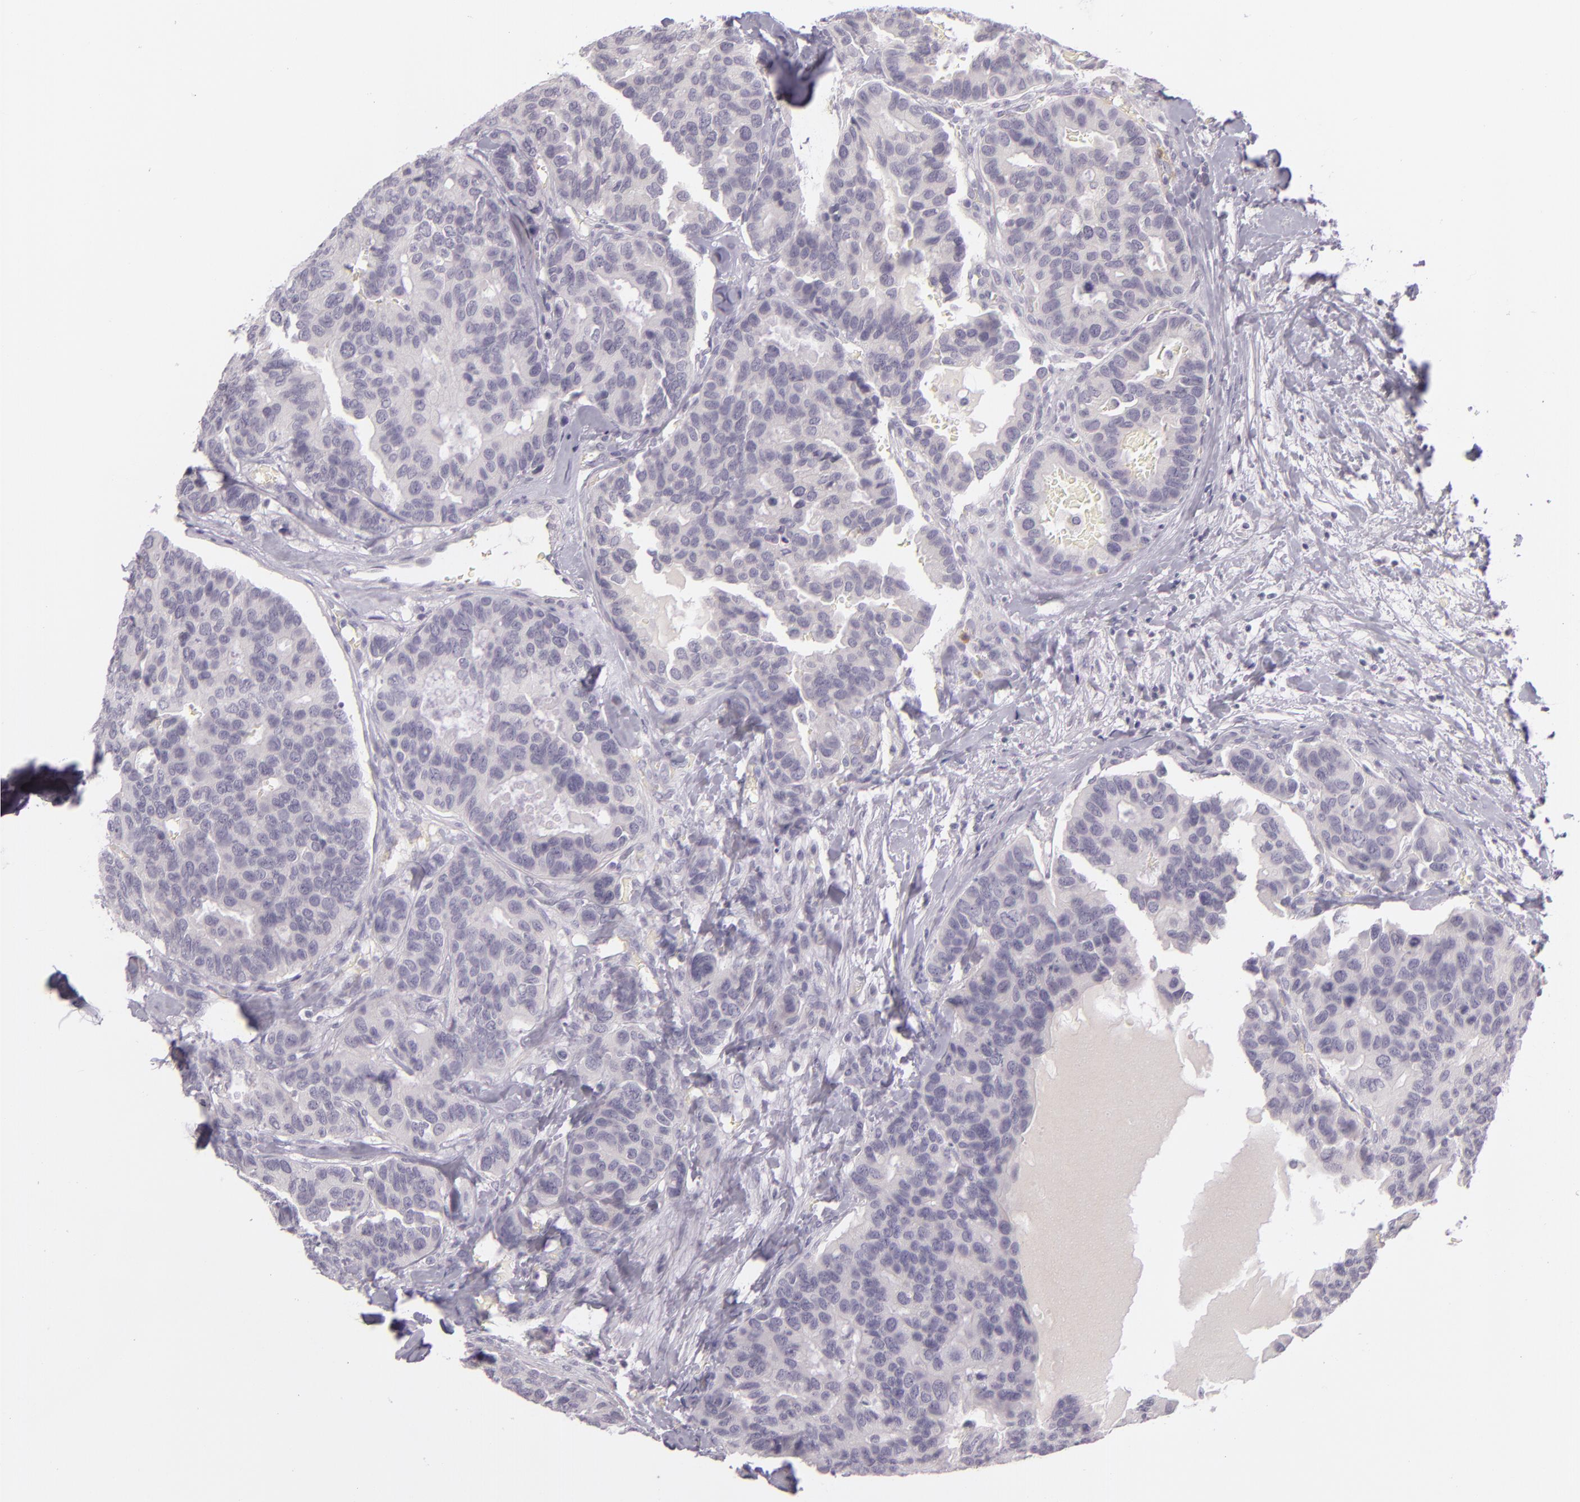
{"staining": {"intensity": "negative", "quantity": "none", "location": "none"}, "tissue": "breast cancer", "cell_type": "Tumor cells", "image_type": "cancer", "snomed": [{"axis": "morphology", "description": "Duct carcinoma"}, {"axis": "topography", "description": "Breast"}], "caption": "Immunohistochemistry (IHC) image of breast cancer stained for a protein (brown), which reveals no staining in tumor cells. The staining is performed using DAB brown chromogen with nuclei counter-stained in using hematoxylin.", "gene": "CBS", "patient": {"sex": "female", "age": 69}}